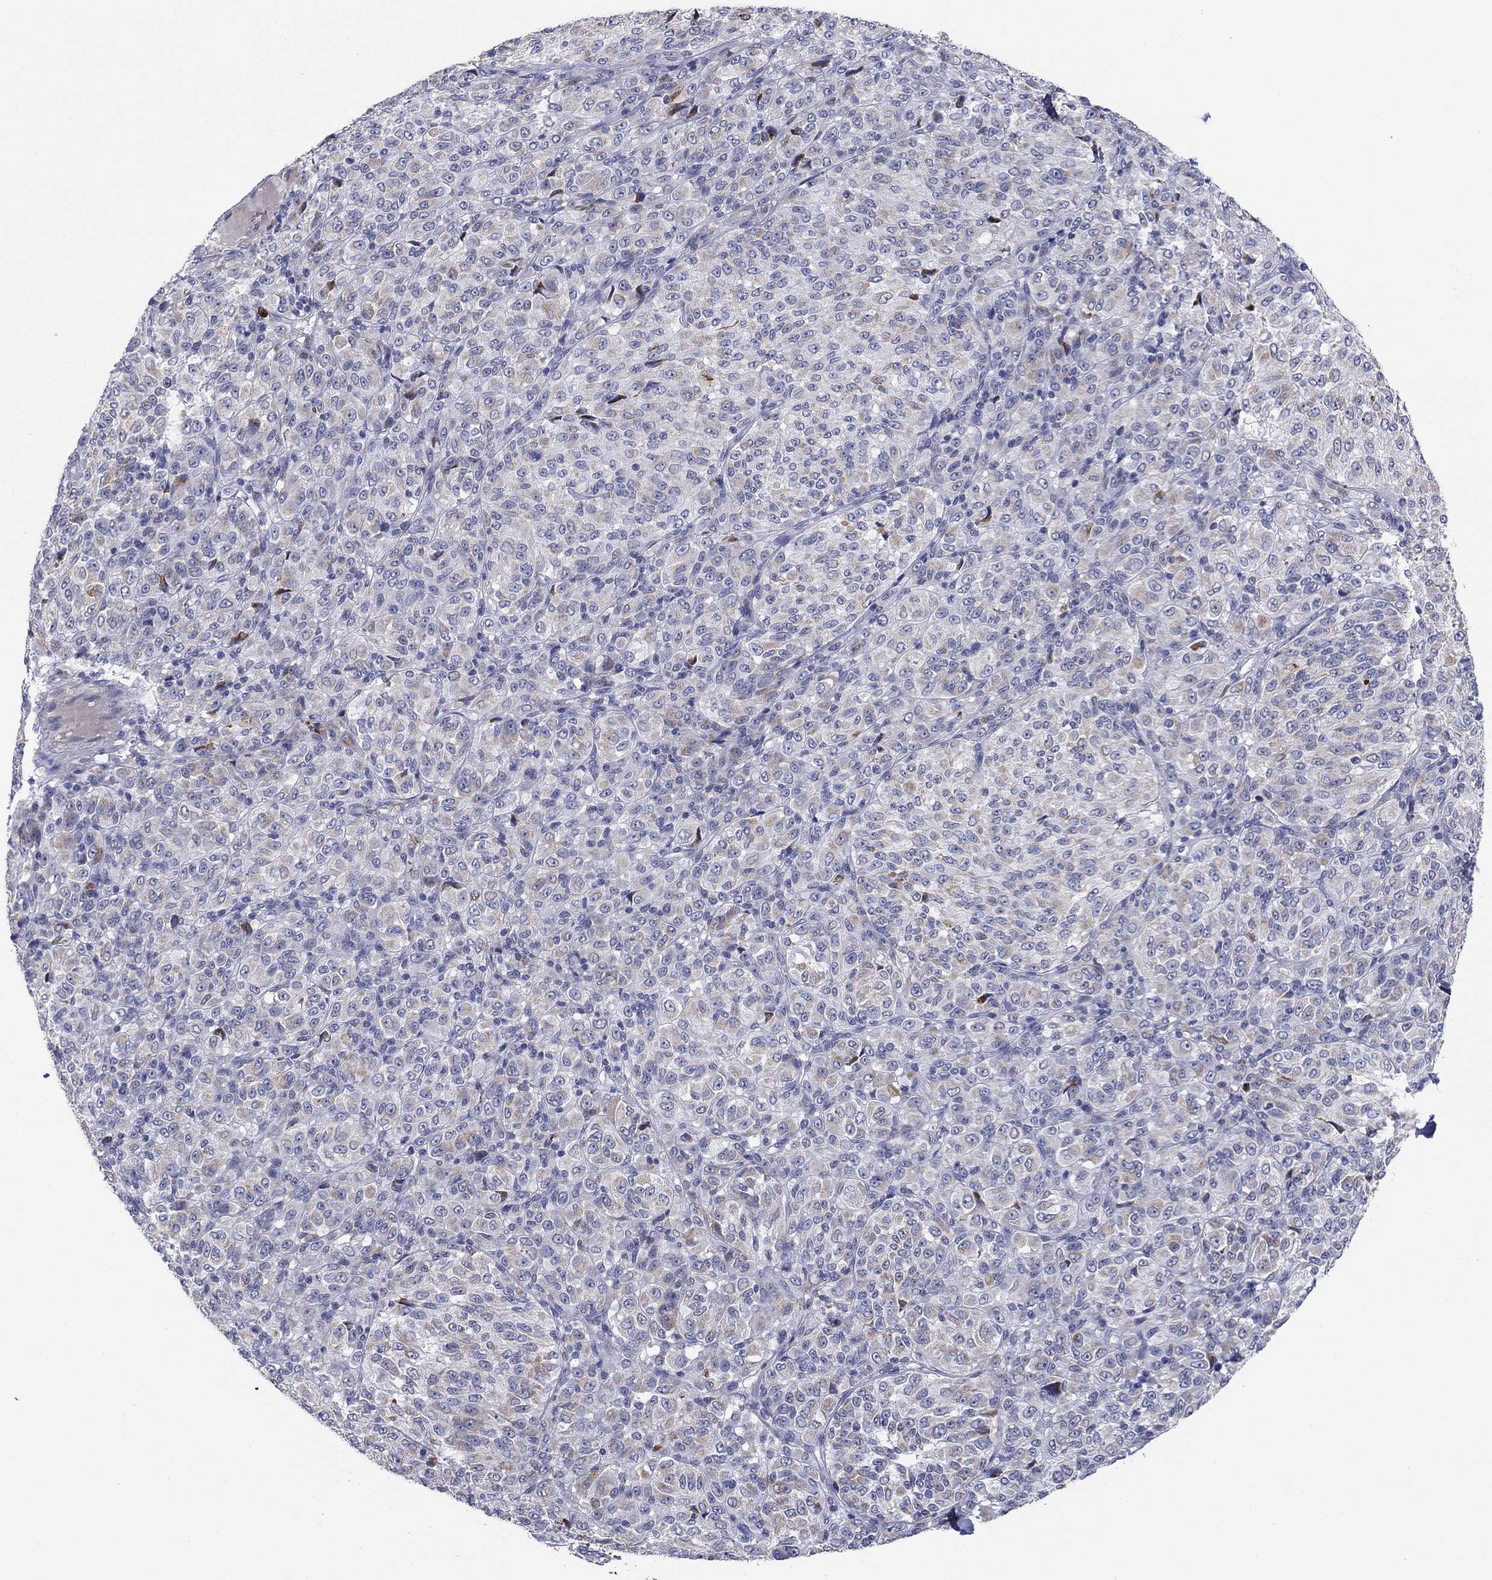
{"staining": {"intensity": "negative", "quantity": "none", "location": "none"}, "tissue": "melanoma", "cell_type": "Tumor cells", "image_type": "cancer", "snomed": [{"axis": "morphology", "description": "Malignant melanoma, Metastatic site"}, {"axis": "topography", "description": "Brain"}], "caption": "The immunohistochemistry image has no significant expression in tumor cells of melanoma tissue.", "gene": "PTGDS", "patient": {"sex": "female", "age": 56}}